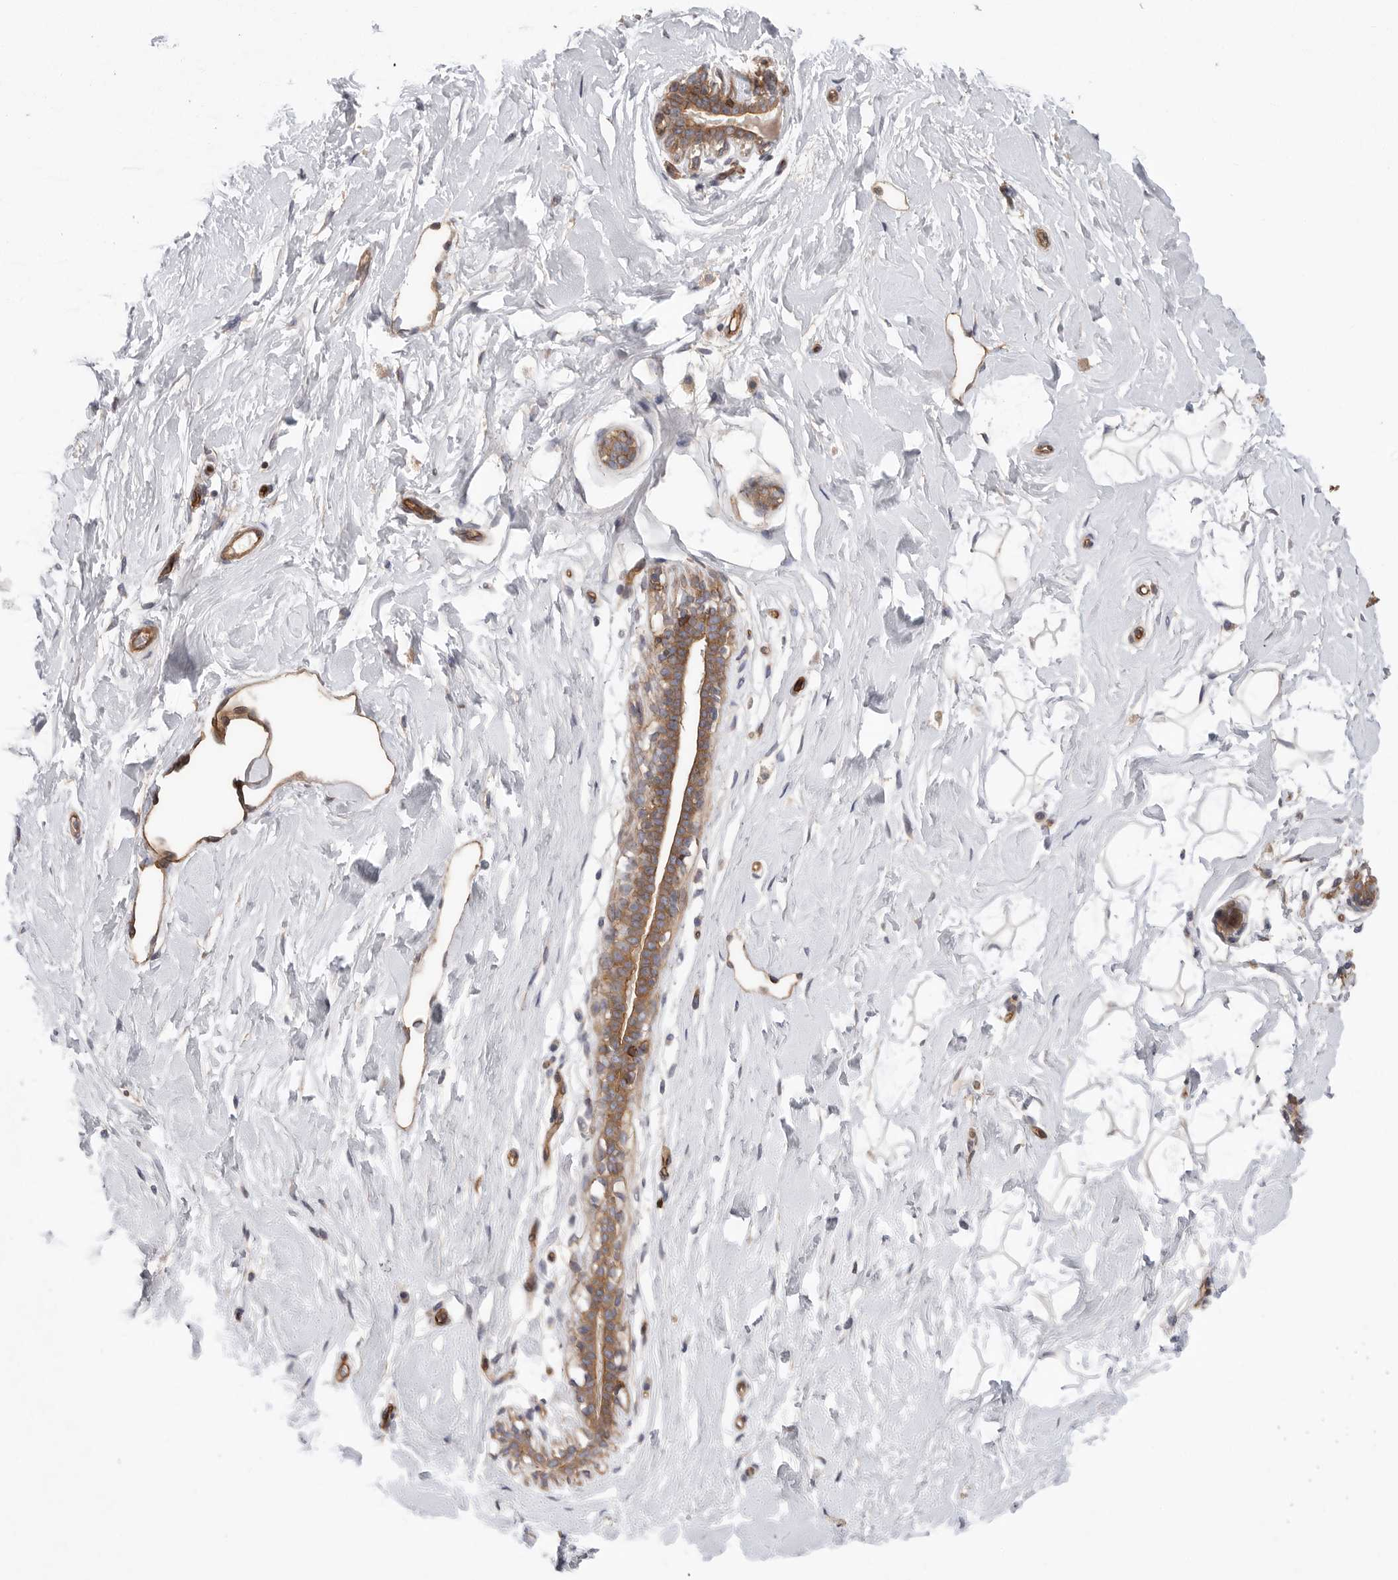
{"staining": {"intensity": "negative", "quantity": "none", "location": "none"}, "tissue": "breast", "cell_type": "Adipocytes", "image_type": "normal", "snomed": [{"axis": "morphology", "description": "Normal tissue, NOS"}, {"axis": "morphology", "description": "Adenoma, NOS"}, {"axis": "topography", "description": "Breast"}], "caption": "Histopathology image shows no significant protein positivity in adipocytes of benign breast. (IHC, brightfield microscopy, high magnification).", "gene": "PRKCH", "patient": {"sex": "female", "age": 23}}